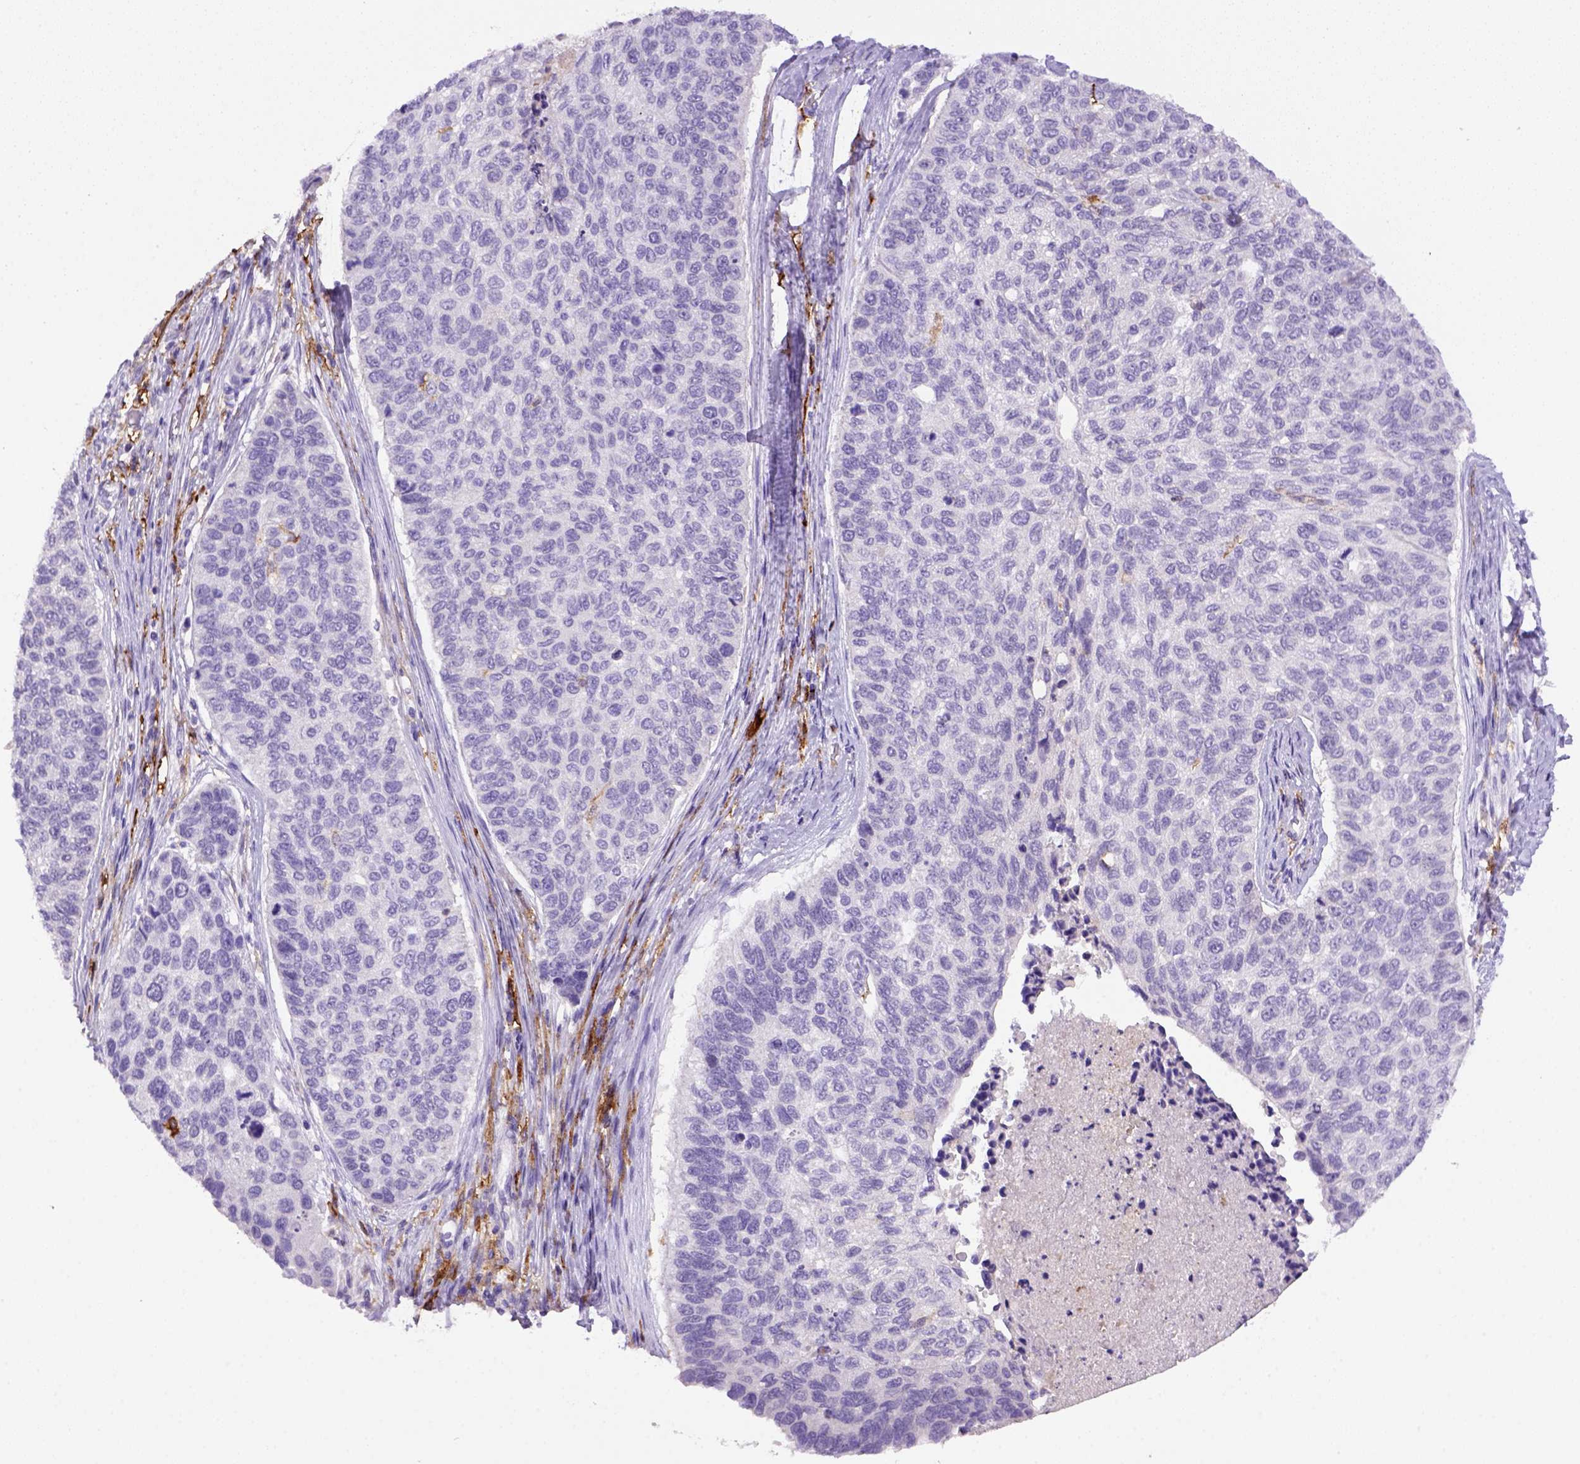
{"staining": {"intensity": "negative", "quantity": "none", "location": "none"}, "tissue": "lung cancer", "cell_type": "Tumor cells", "image_type": "cancer", "snomed": [{"axis": "morphology", "description": "Squamous cell carcinoma, NOS"}, {"axis": "topography", "description": "Lung"}], "caption": "High magnification brightfield microscopy of lung squamous cell carcinoma stained with DAB (brown) and counterstained with hematoxylin (blue): tumor cells show no significant positivity.", "gene": "CD14", "patient": {"sex": "male", "age": 69}}